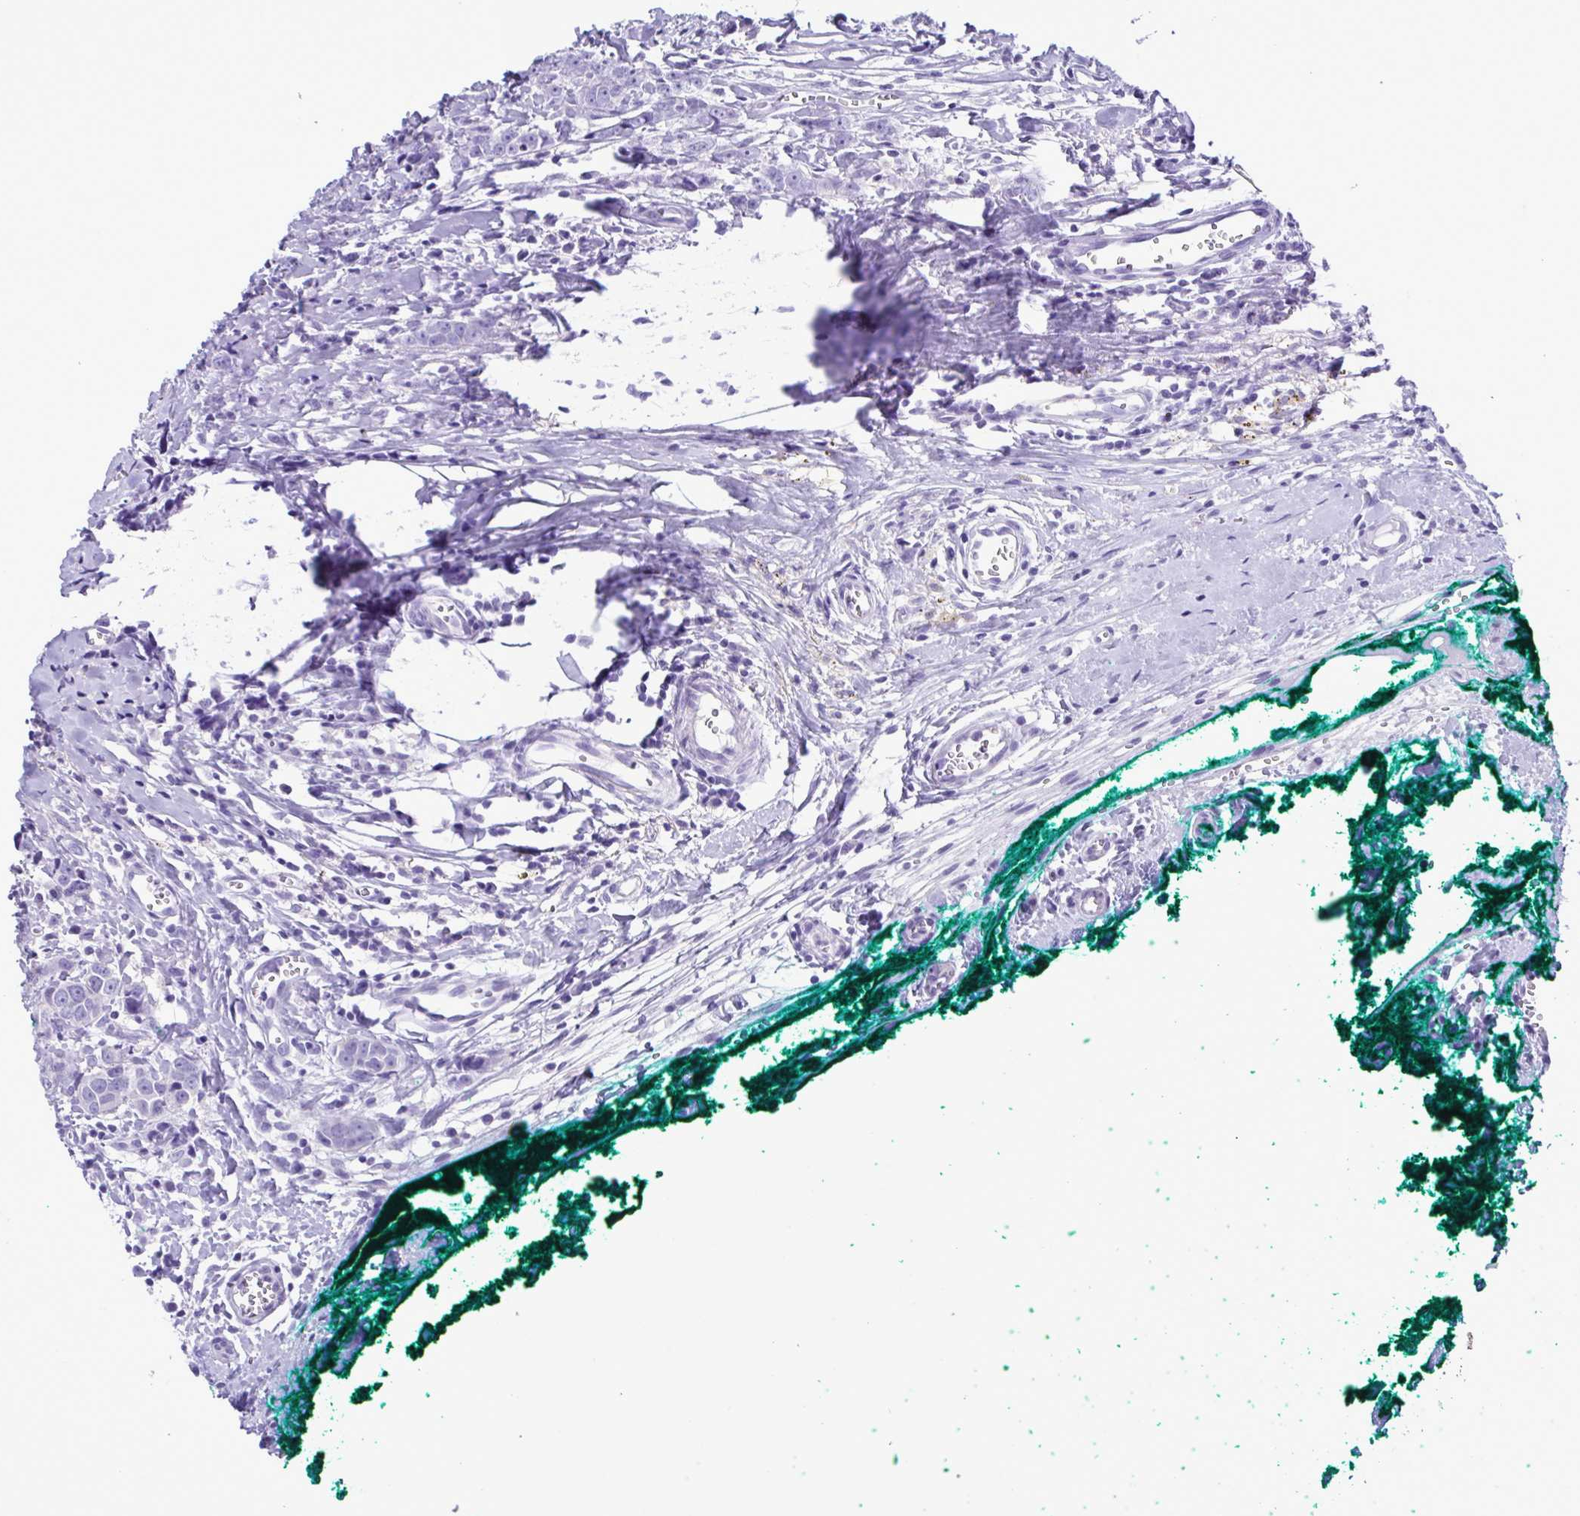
{"staining": {"intensity": "negative", "quantity": "none", "location": "none"}, "tissue": "breast cancer", "cell_type": "Tumor cells", "image_type": "cancer", "snomed": [{"axis": "morphology", "description": "Duct carcinoma"}, {"axis": "topography", "description": "Breast"}], "caption": "This is a image of IHC staining of breast cancer (invasive ductal carcinoma), which shows no expression in tumor cells.", "gene": "CBY2", "patient": {"sex": "female", "age": 80}}